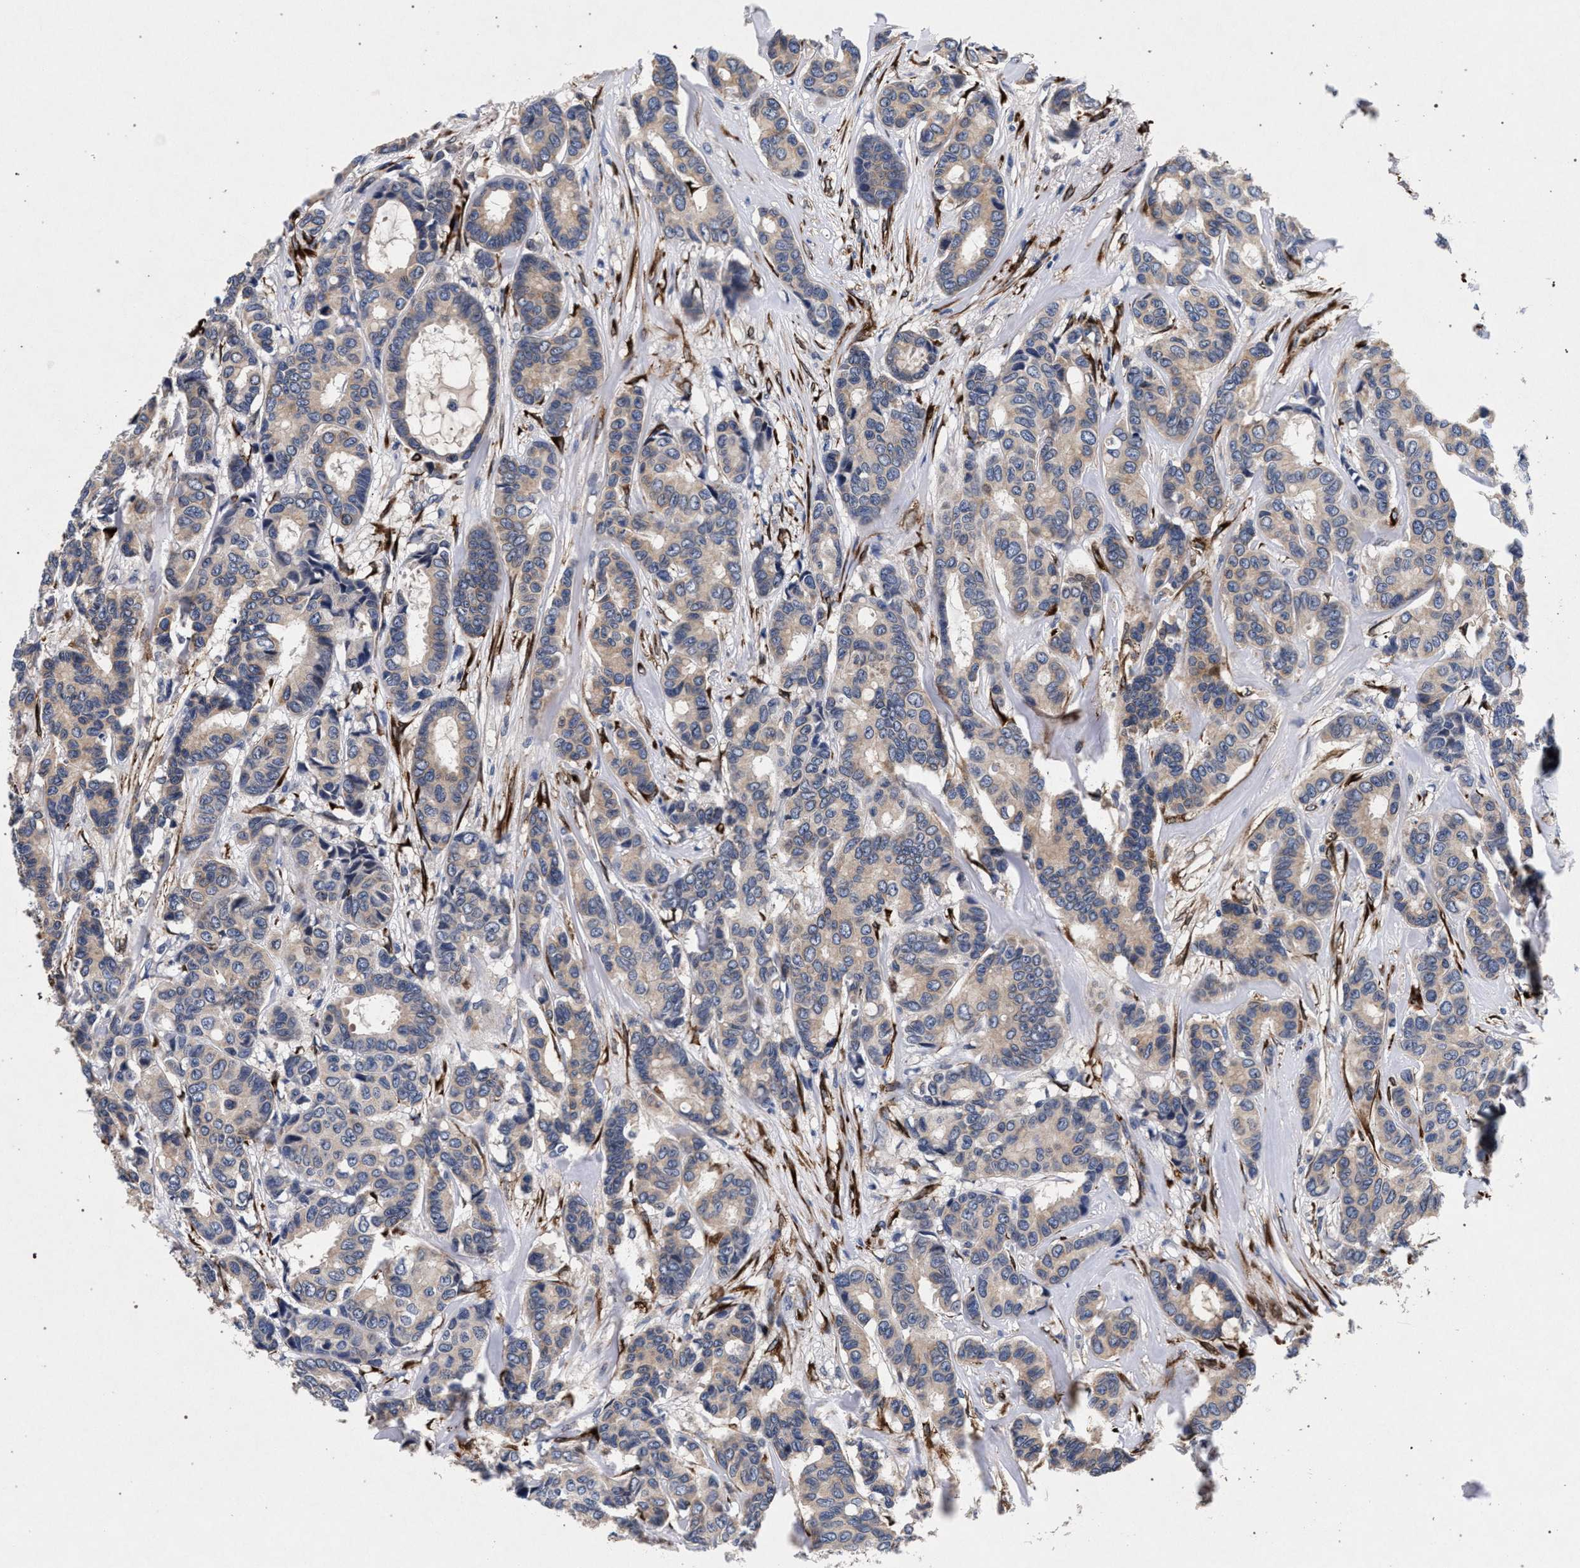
{"staining": {"intensity": "weak", "quantity": ">75%", "location": "cytoplasmic/membranous"}, "tissue": "breast cancer", "cell_type": "Tumor cells", "image_type": "cancer", "snomed": [{"axis": "morphology", "description": "Duct carcinoma"}, {"axis": "topography", "description": "Breast"}], "caption": "A high-resolution photomicrograph shows immunohistochemistry (IHC) staining of infiltrating ductal carcinoma (breast), which shows weak cytoplasmic/membranous positivity in approximately >75% of tumor cells. Using DAB (3,3'-diaminobenzidine) (brown) and hematoxylin (blue) stains, captured at high magnification using brightfield microscopy.", "gene": "NEK7", "patient": {"sex": "female", "age": 87}}